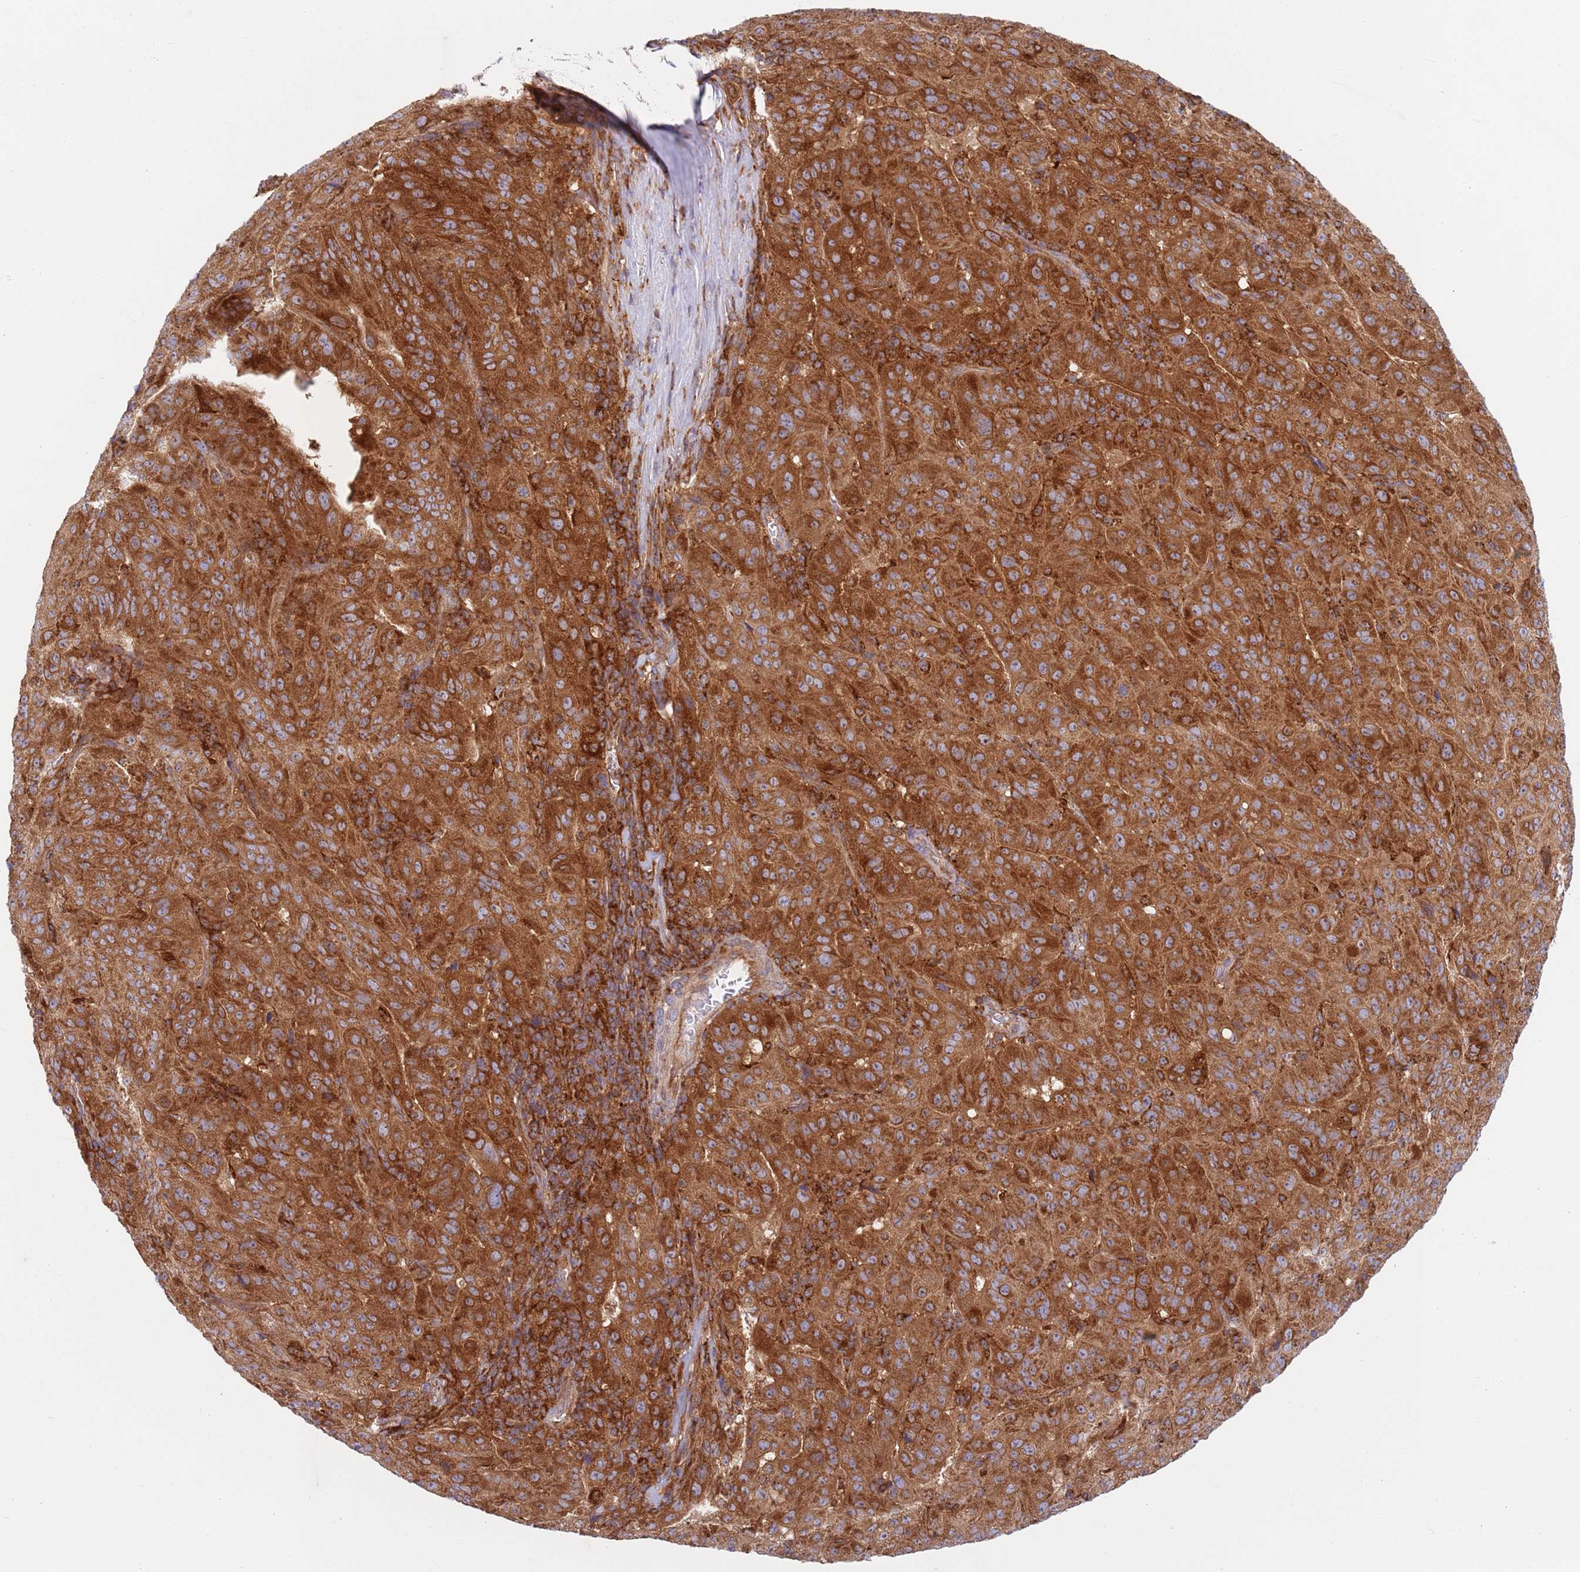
{"staining": {"intensity": "strong", "quantity": ">75%", "location": "cytoplasmic/membranous"}, "tissue": "pancreatic cancer", "cell_type": "Tumor cells", "image_type": "cancer", "snomed": [{"axis": "morphology", "description": "Adenocarcinoma, NOS"}, {"axis": "topography", "description": "Pancreas"}], "caption": "Pancreatic cancer stained for a protein reveals strong cytoplasmic/membranous positivity in tumor cells. The staining was performed using DAB (3,3'-diaminobenzidine) to visualize the protein expression in brown, while the nuclei were stained in blue with hematoxylin (Magnification: 20x).", "gene": "ZMYM5", "patient": {"sex": "male", "age": 63}}